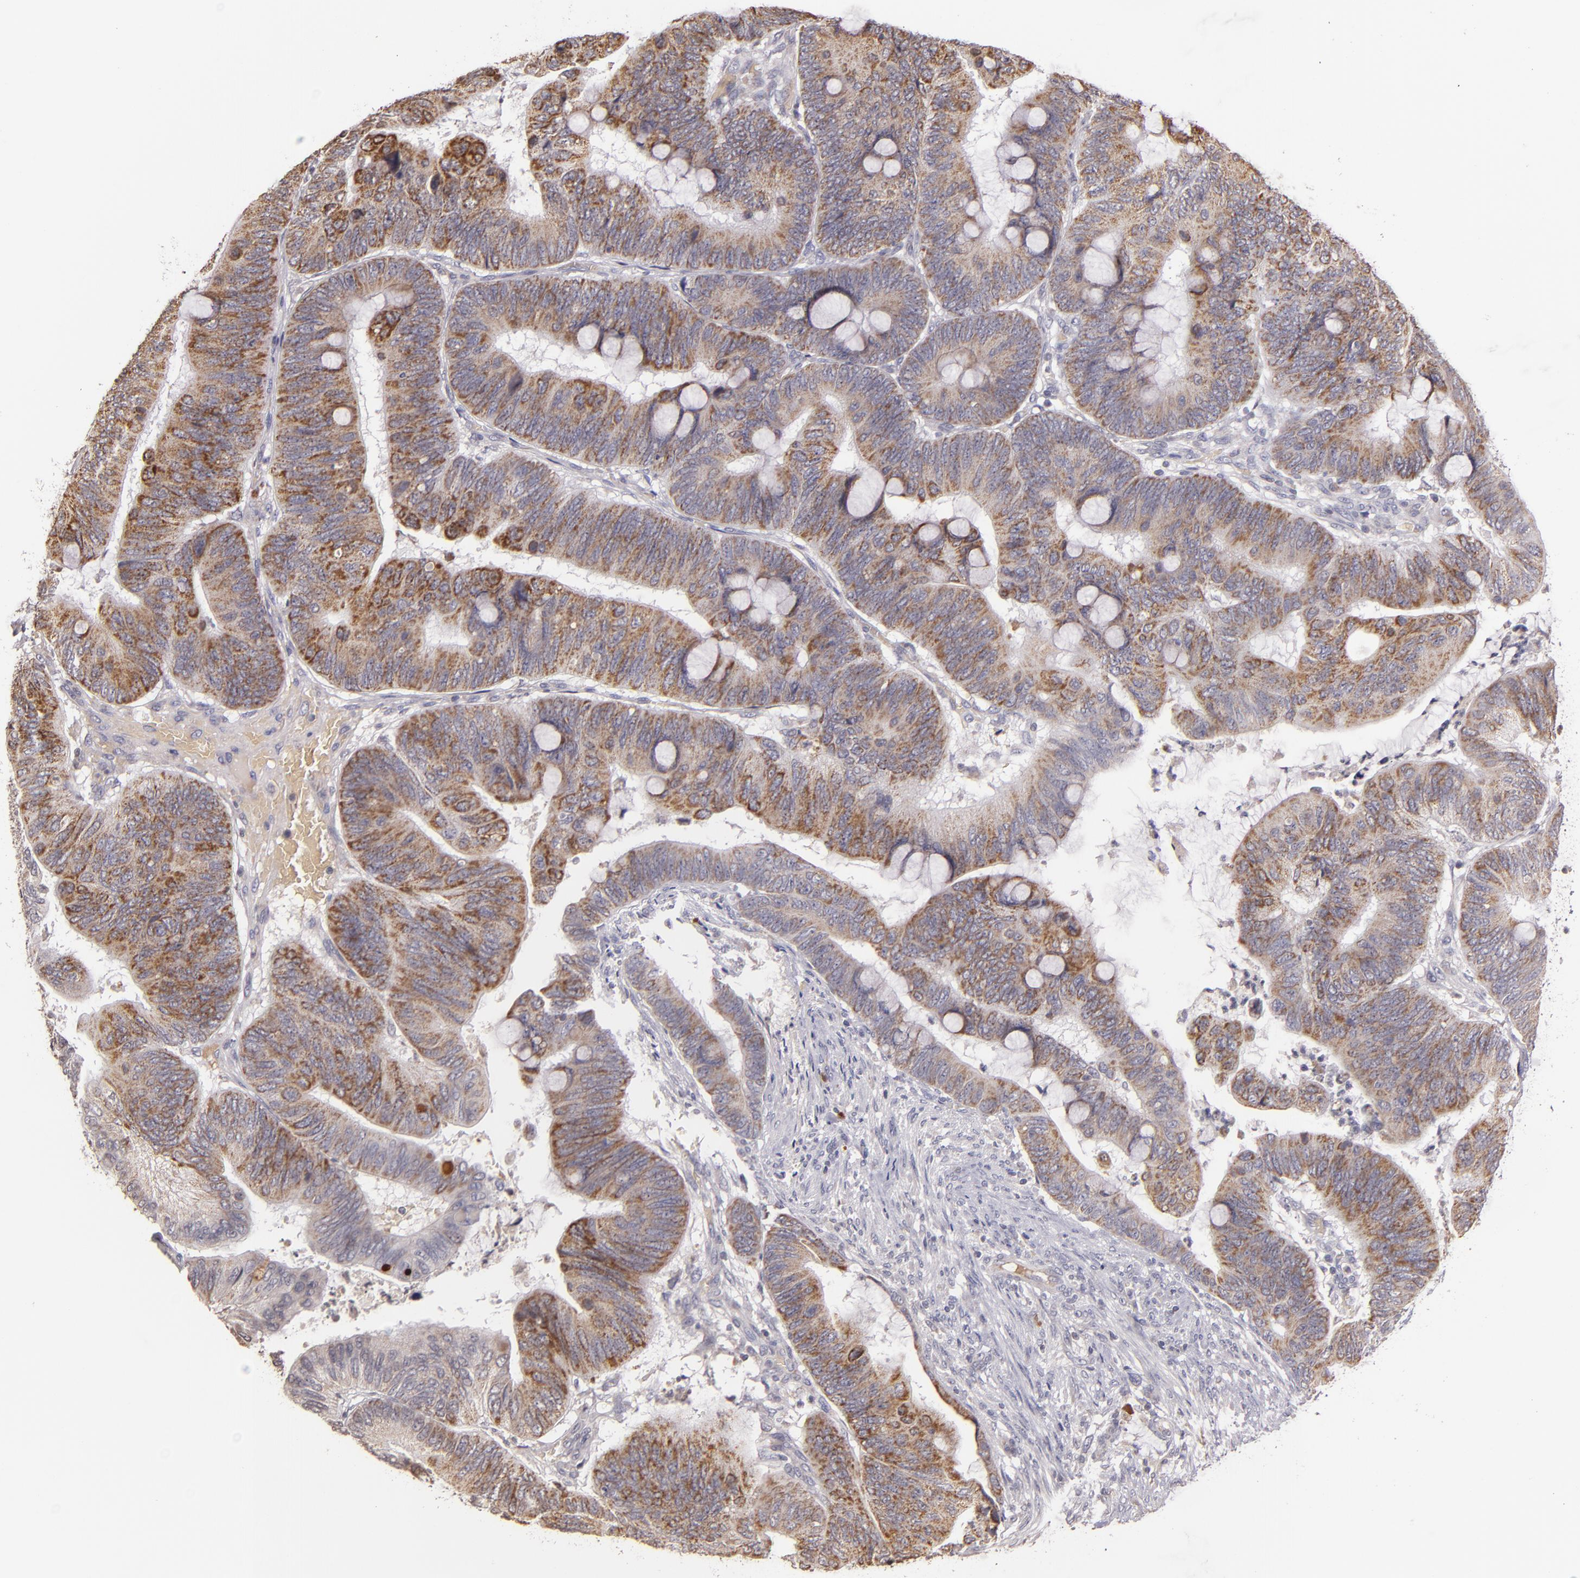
{"staining": {"intensity": "moderate", "quantity": ">75%", "location": "cytoplasmic/membranous"}, "tissue": "colorectal cancer", "cell_type": "Tumor cells", "image_type": "cancer", "snomed": [{"axis": "morphology", "description": "Normal tissue, NOS"}, {"axis": "morphology", "description": "Adenocarcinoma, NOS"}, {"axis": "topography", "description": "Rectum"}], "caption": "Protein analysis of colorectal cancer tissue shows moderate cytoplasmic/membranous expression in approximately >75% of tumor cells.", "gene": "ABL1", "patient": {"sex": "male", "age": 92}}